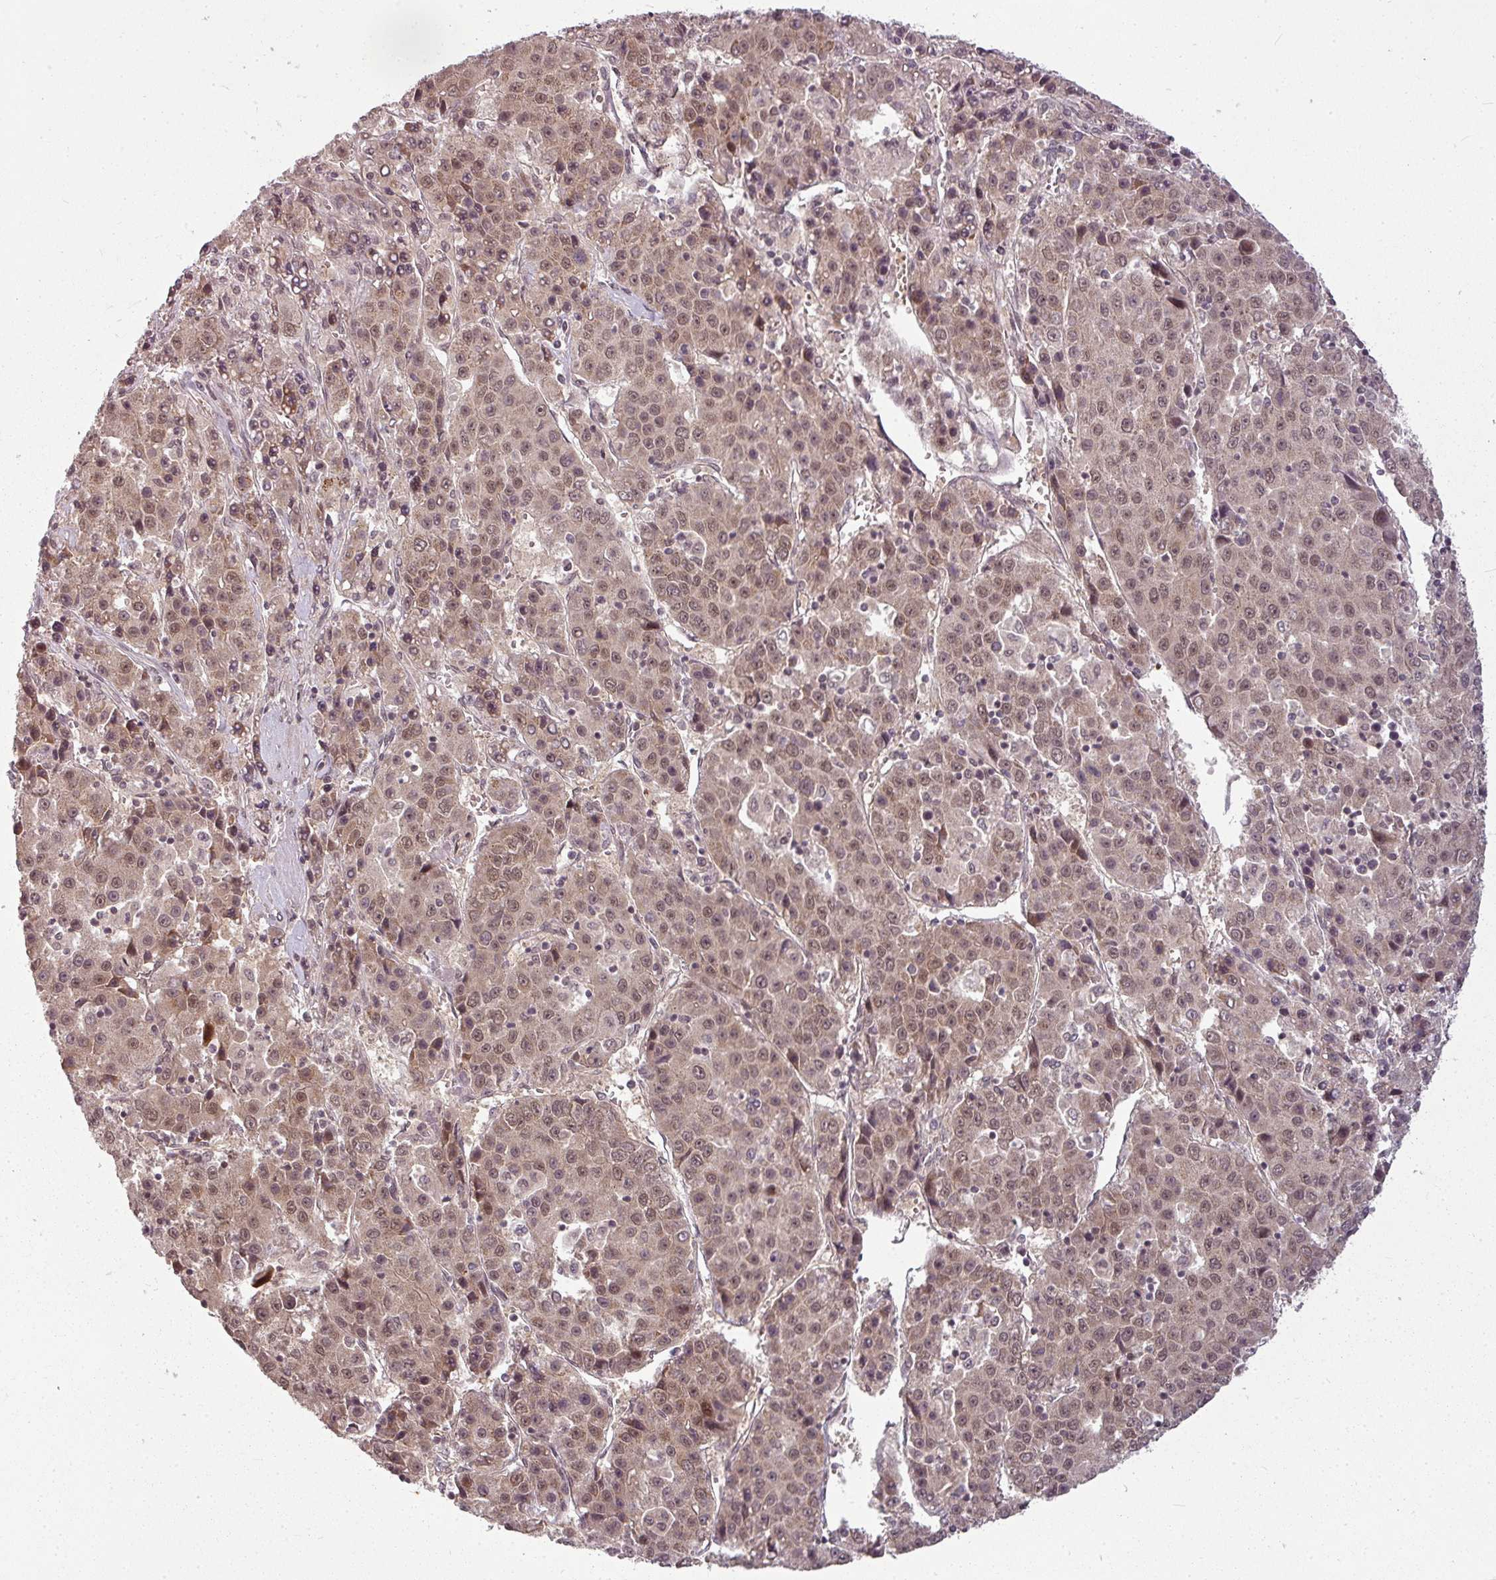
{"staining": {"intensity": "moderate", "quantity": ">75%", "location": "cytoplasmic/membranous,nuclear"}, "tissue": "liver cancer", "cell_type": "Tumor cells", "image_type": "cancer", "snomed": [{"axis": "morphology", "description": "Carcinoma, Hepatocellular, NOS"}, {"axis": "topography", "description": "Liver"}], "caption": "Immunohistochemical staining of human liver hepatocellular carcinoma displays medium levels of moderate cytoplasmic/membranous and nuclear staining in approximately >75% of tumor cells. Using DAB (3,3'-diaminobenzidine) (brown) and hematoxylin (blue) stains, captured at high magnification using brightfield microscopy.", "gene": "CLIC1", "patient": {"sex": "female", "age": 53}}